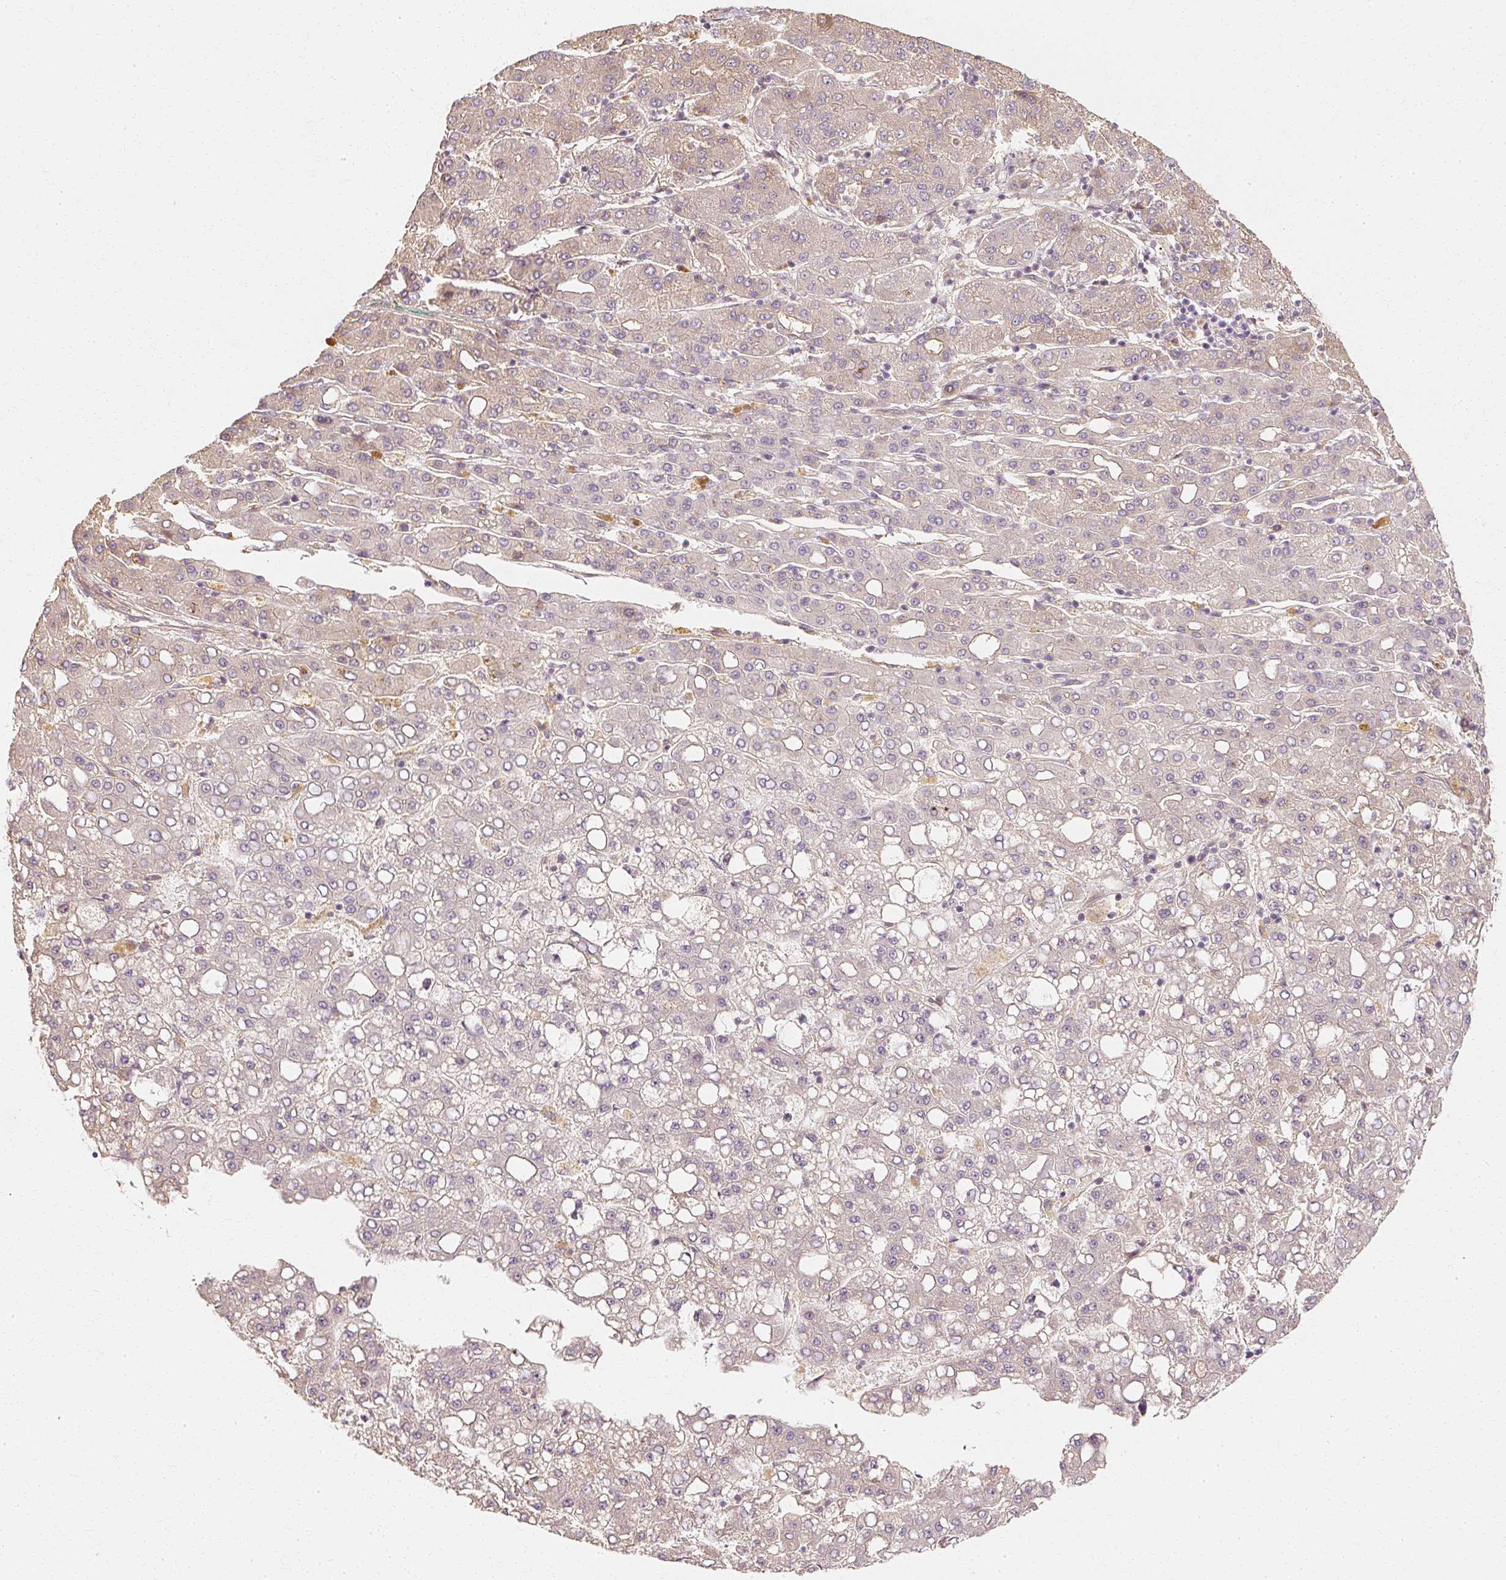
{"staining": {"intensity": "negative", "quantity": "none", "location": "none"}, "tissue": "liver cancer", "cell_type": "Tumor cells", "image_type": "cancer", "snomed": [{"axis": "morphology", "description": "Carcinoma, Hepatocellular, NOS"}, {"axis": "topography", "description": "Liver"}], "caption": "Liver hepatocellular carcinoma stained for a protein using immunohistochemistry (IHC) exhibits no expression tumor cells.", "gene": "GNAQ", "patient": {"sex": "male", "age": 65}}